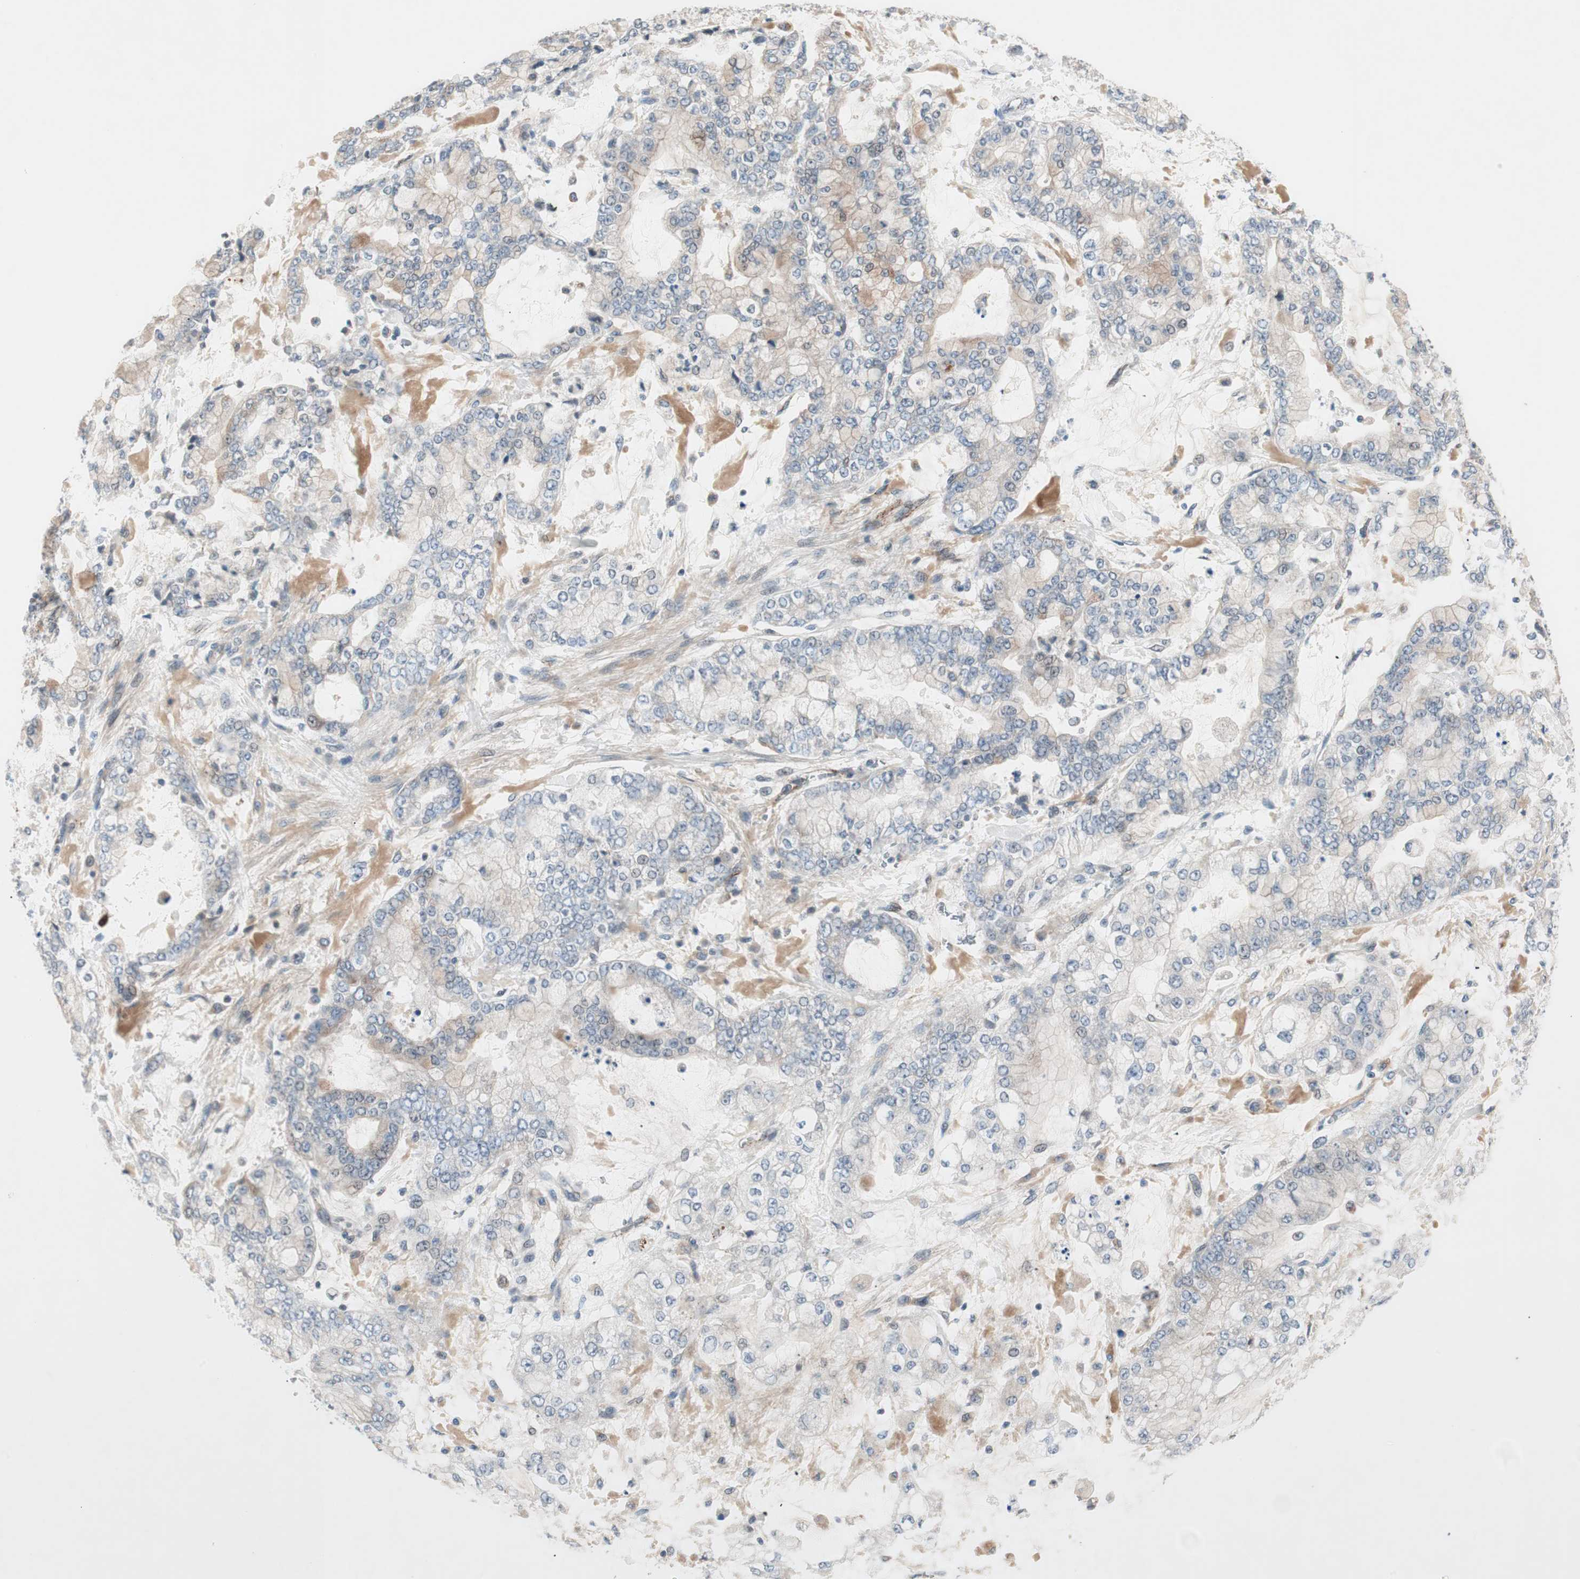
{"staining": {"intensity": "negative", "quantity": "none", "location": "none"}, "tissue": "stomach cancer", "cell_type": "Tumor cells", "image_type": "cancer", "snomed": [{"axis": "morphology", "description": "Adenocarcinoma, NOS"}, {"axis": "topography", "description": "Stomach"}], "caption": "A high-resolution micrograph shows immunohistochemistry staining of stomach cancer (adenocarcinoma), which exhibits no significant positivity in tumor cells. (DAB IHC, high magnification).", "gene": "FGFR4", "patient": {"sex": "male", "age": 76}}